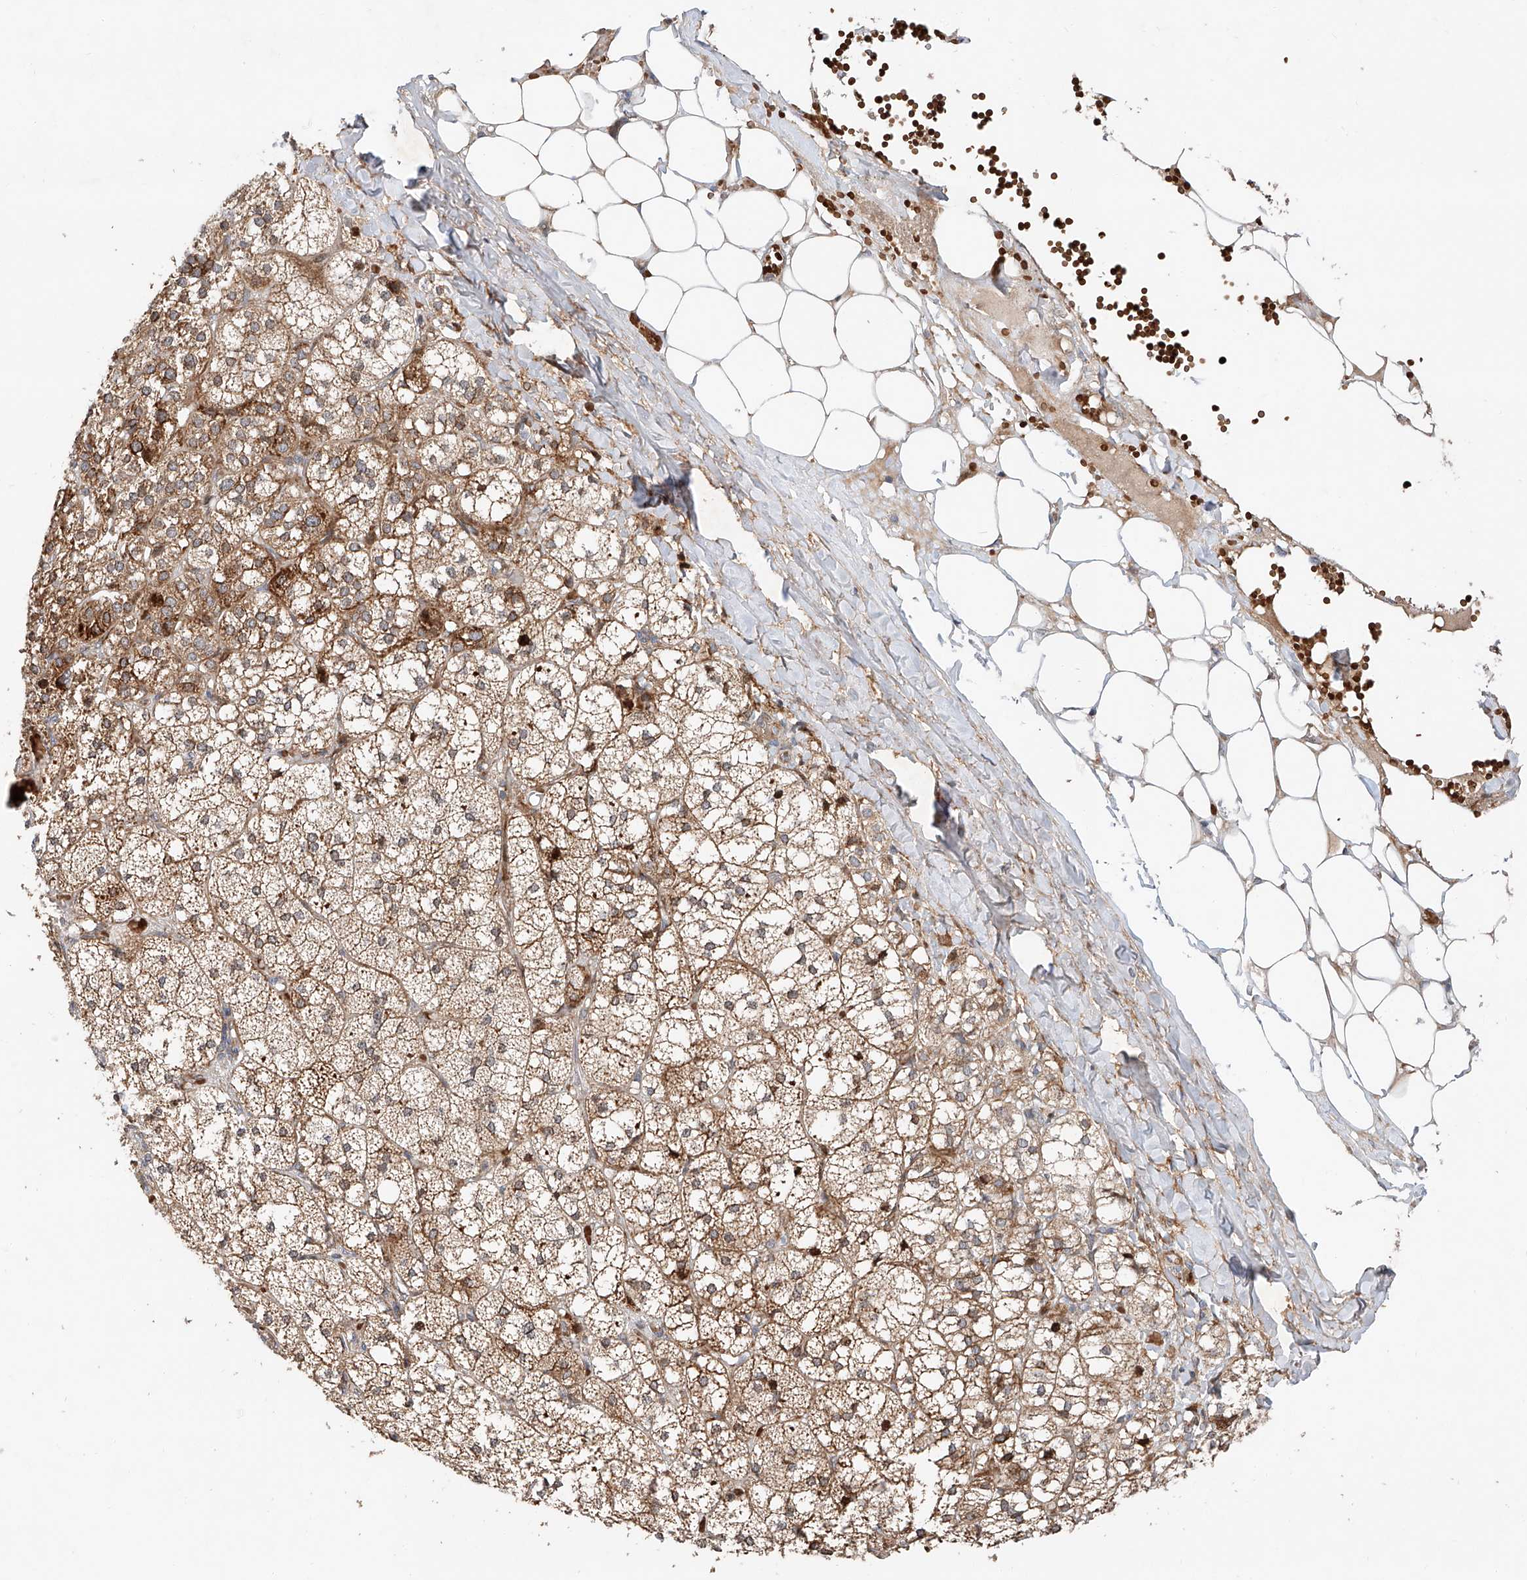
{"staining": {"intensity": "strong", "quantity": ">75%", "location": "cytoplasmic/membranous"}, "tissue": "adrenal gland", "cell_type": "Glandular cells", "image_type": "normal", "snomed": [{"axis": "morphology", "description": "Normal tissue, NOS"}, {"axis": "topography", "description": "Adrenal gland"}], "caption": "Protein staining by immunohistochemistry reveals strong cytoplasmic/membranous positivity in about >75% of glandular cells in benign adrenal gland.", "gene": "USF3", "patient": {"sex": "female", "age": 61}}